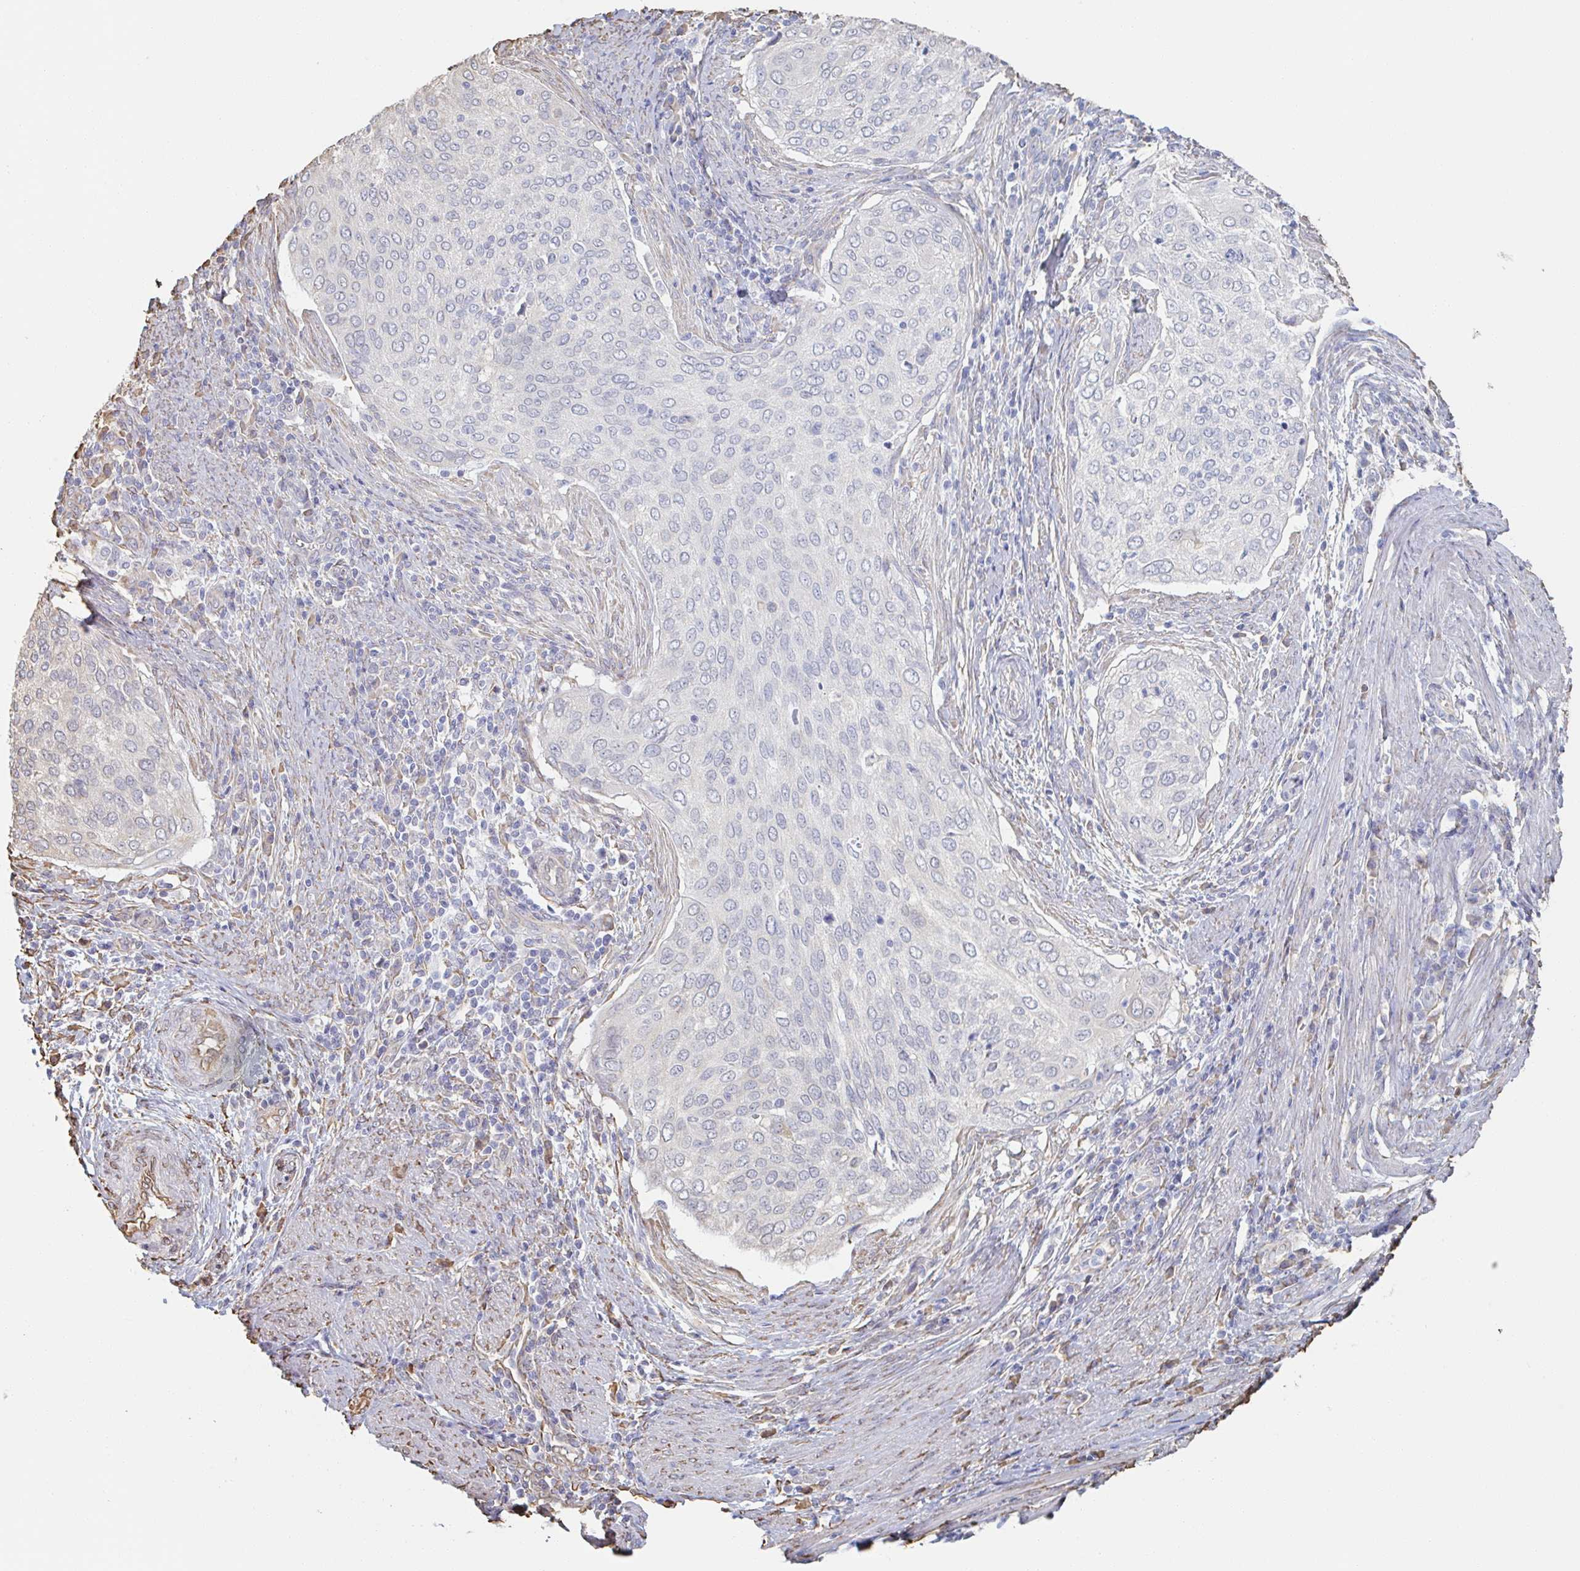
{"staining": {"intensity": "negative", "quantity": "none", "location": "none"}, "tissue": "cervical cancer", "cell_type": "Tumor cells", "image_type": "cancer", "snomed": [{"axis": "morphology", "description": "Squamous cell carcinoma, NOS"}, {"axis": "topography", "description": "Cervix"}], "caption": "Protein analysis of cervical squamous cell carcinoma shows no significant staining in tumor cells.", "gene": "RAB5IF", "patient": {"sex": "female", "age": 38}}